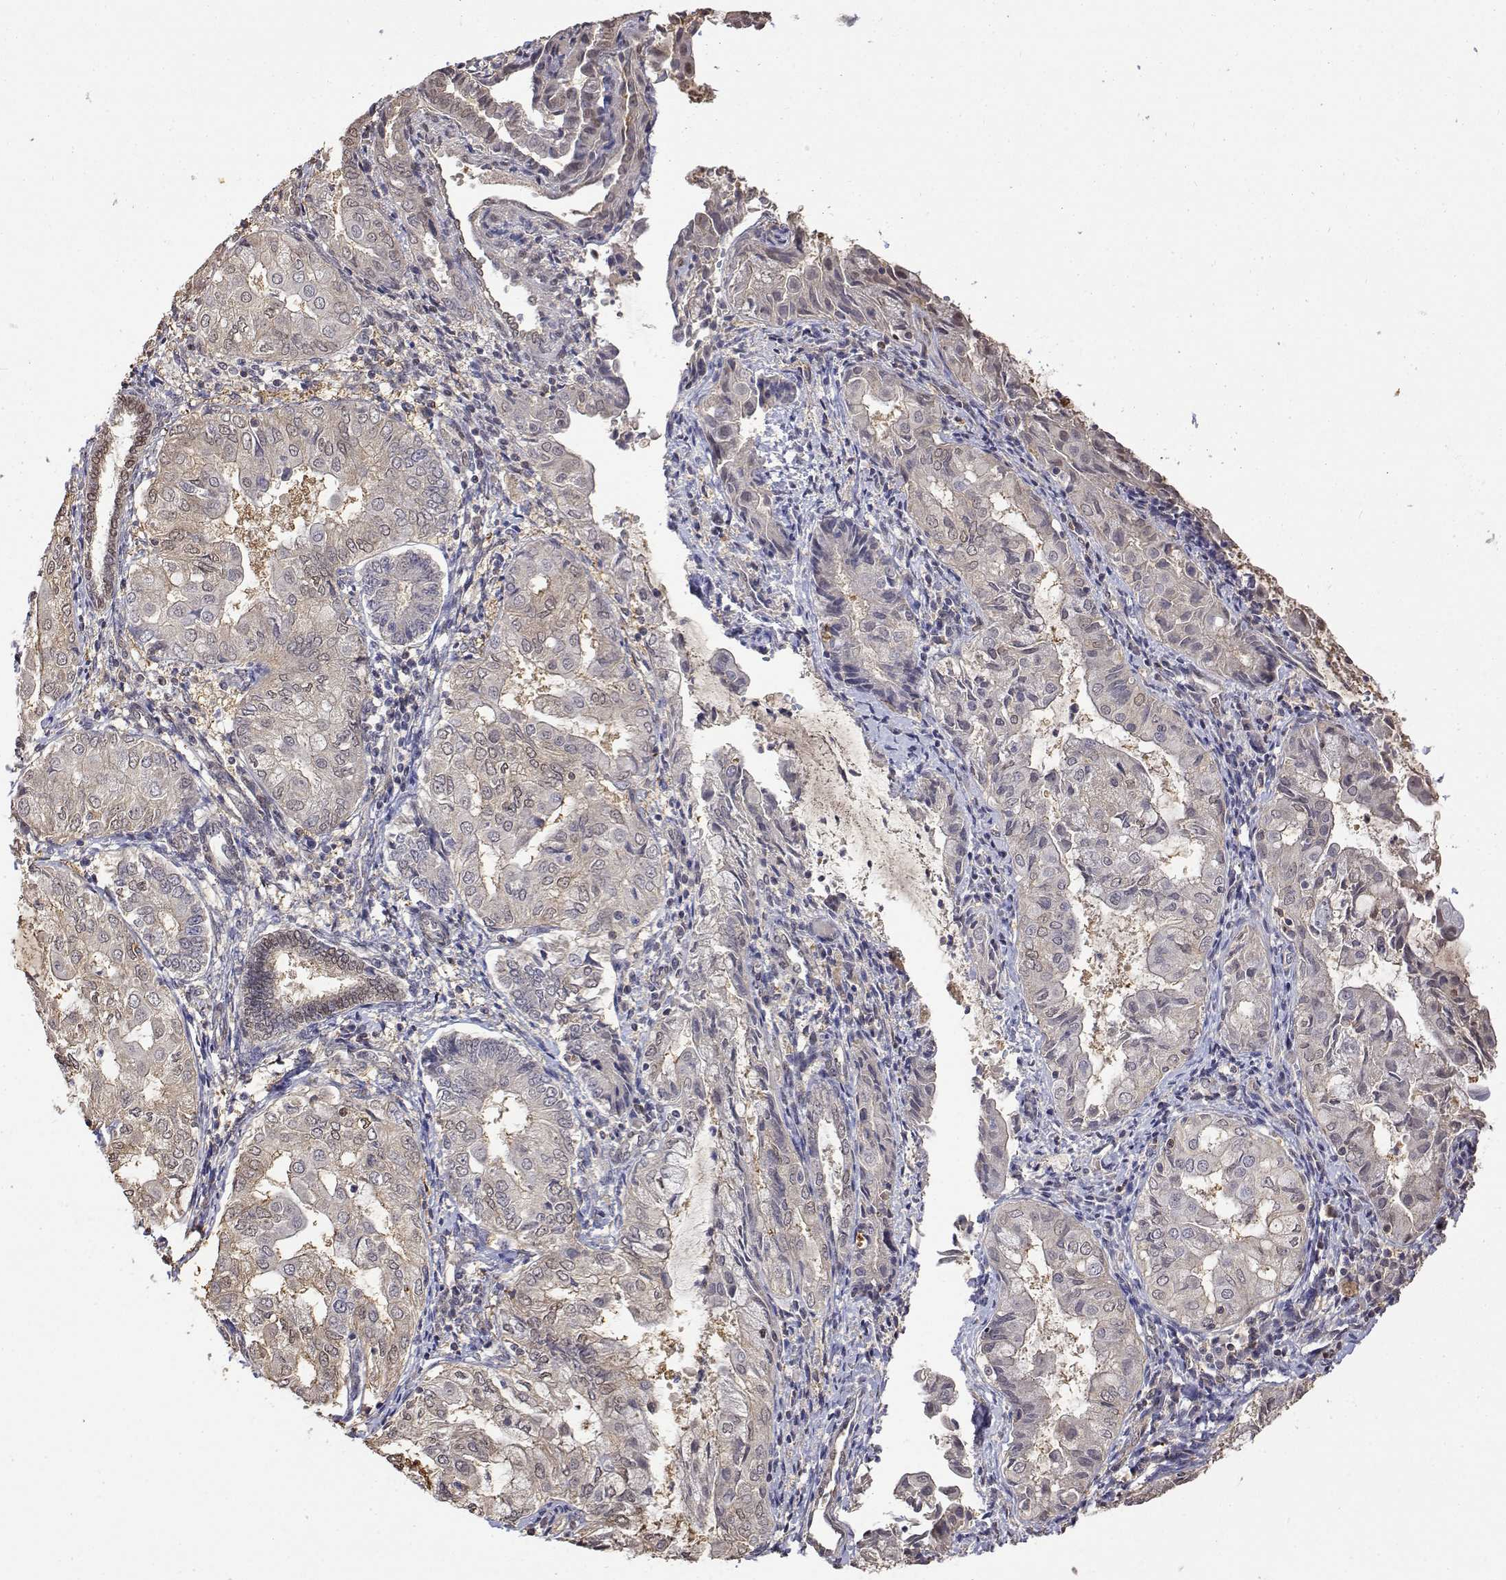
{"staining": {"intensity": "negative", "quantity": "none", "location": "none"}, "tissue": "endometrial cancer", "cell_type": "Tumor cells", "image_type": "cancer", "snomed": [{"axis": "morphology", "description": "Adenocarcinoma, NOS"}, {"axis": "topography", "description": "Endometrium"}], "caption": "Endometrial cancer was stained to show a protein in brown. There is no significant expression in tumor cells.", "gene": "TPI1", "patient": {"sex": "female", "age": 68}}